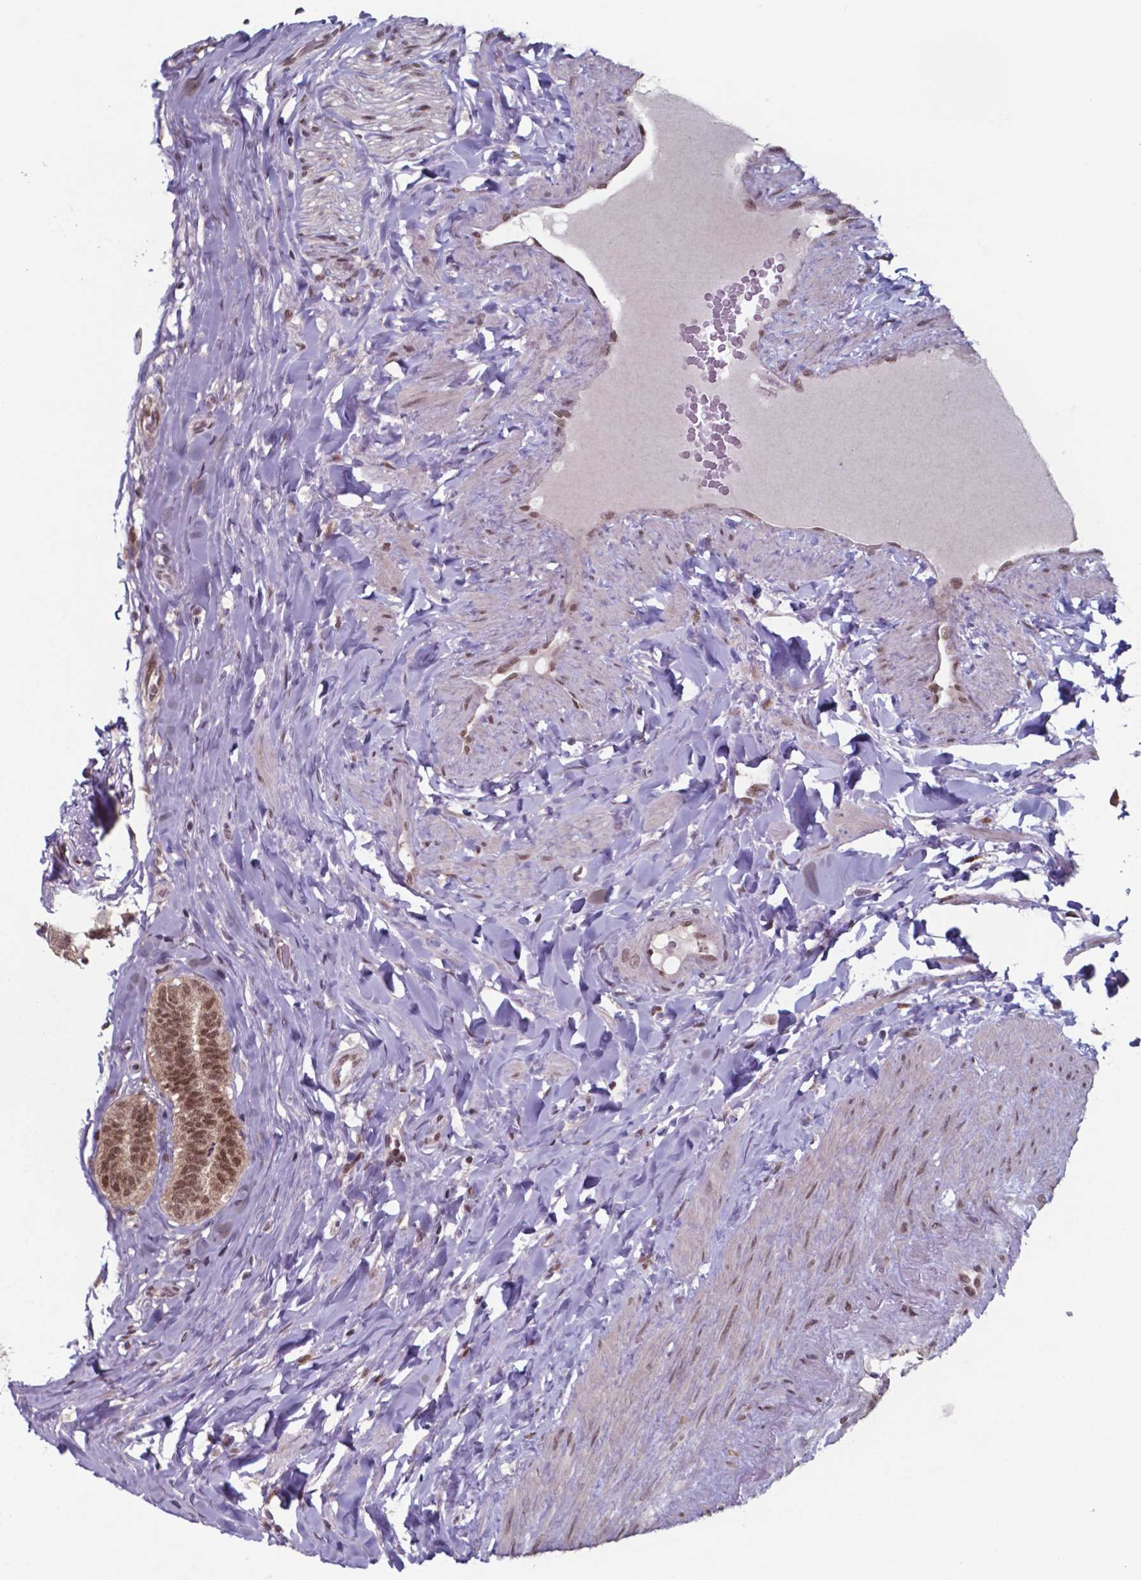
{"staining": {"intensity": "moderate", "quantity": ">75%", "location": "nuclear"}, "tissue": "testis cancer", "cell_type": "Tumor cells", "image_type": "cancer", "snomed": [{"axis": "morphology", "description": "Seminoma, NOS"}, {"axis": "topography", "description": "Testis"}], "caption": "This is an image of IHC staining of testis cancer (seminoma), which shows moderate expression in the nuclear of tumor cells.", "gene": "UBA1", "patient": {"sex": "male", "age": 34}}